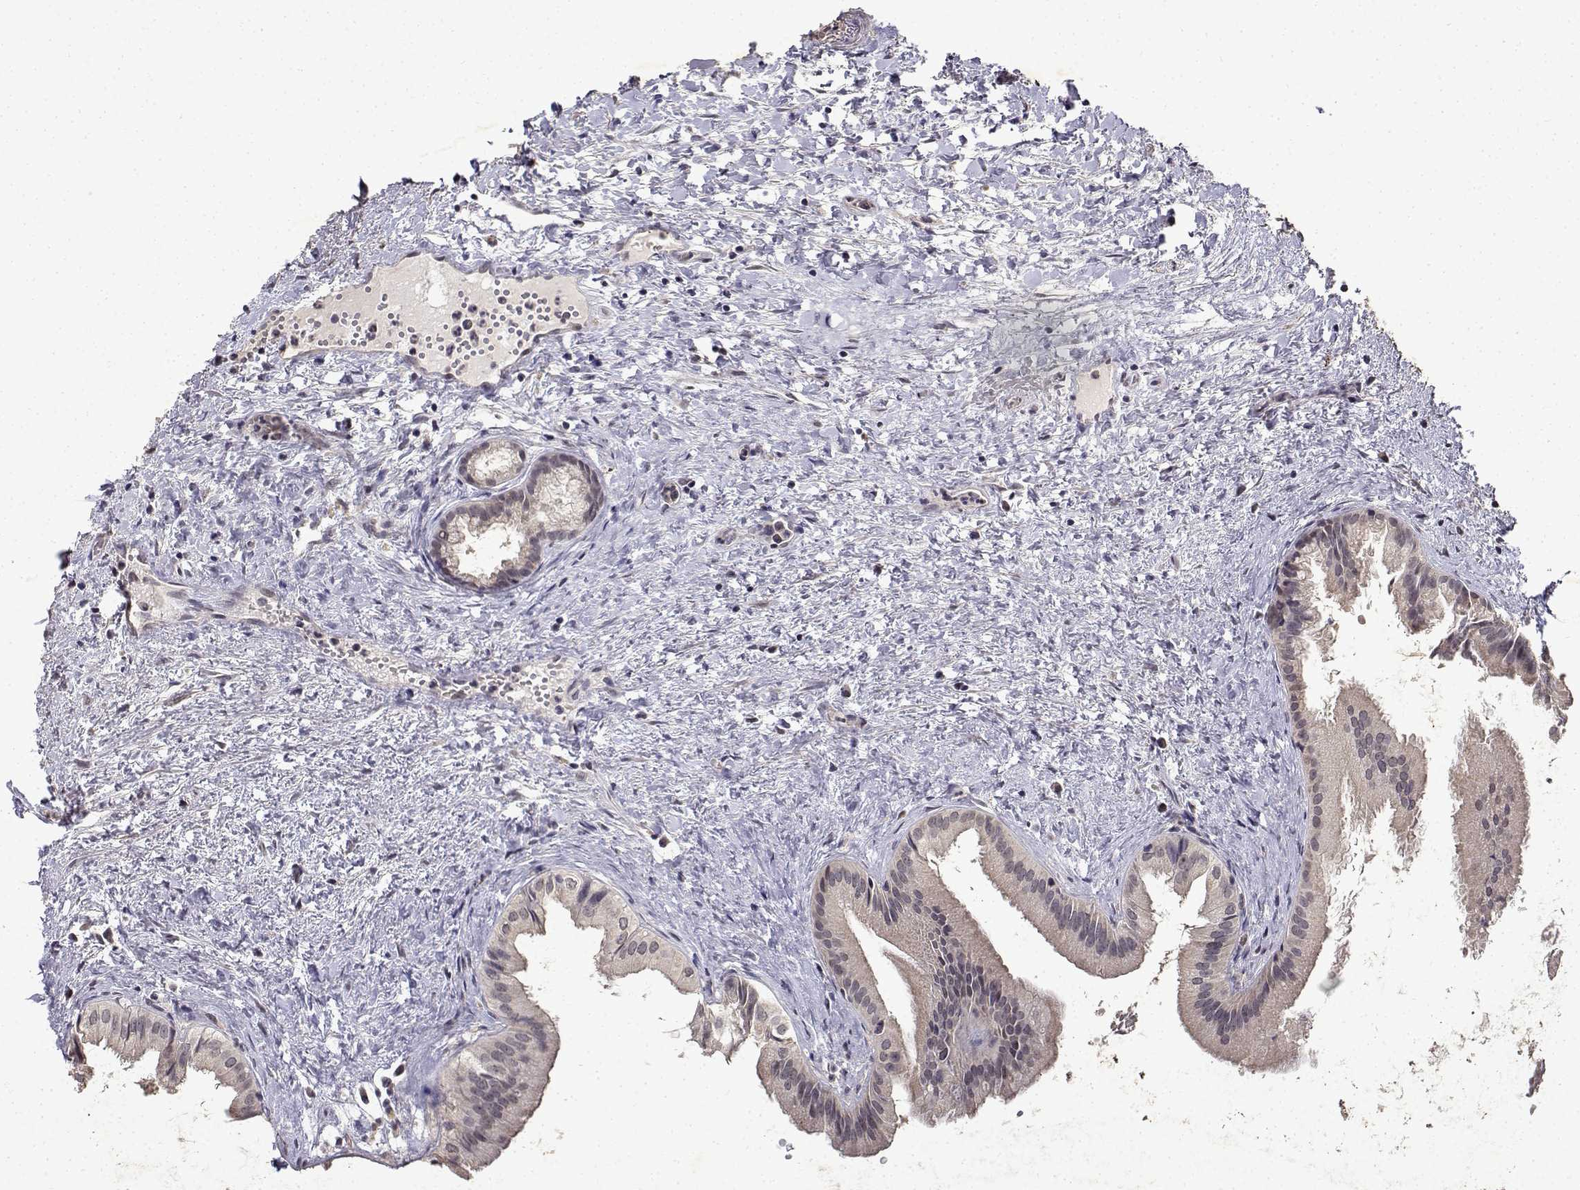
{"staining": {"intensity": "negative", "quantity": "none", "location": "none"}, "tissue": "gallbladder", "cell_type": "Glandular cells", "image_type": "normal", "snomed": [{"axis": "morphology", "description": "Normal tissue, NOS"}, {"axis": "topography", "description": "Gallbladder"}], "caption": "Micrograph shows no significant protein positivity in glandular cells of unremarkable gallbladder. (DAB immunohistochemistry (IHC), high magnification).", "gene": "BDNF", "patient": {"sex": "male", "age": 70}}